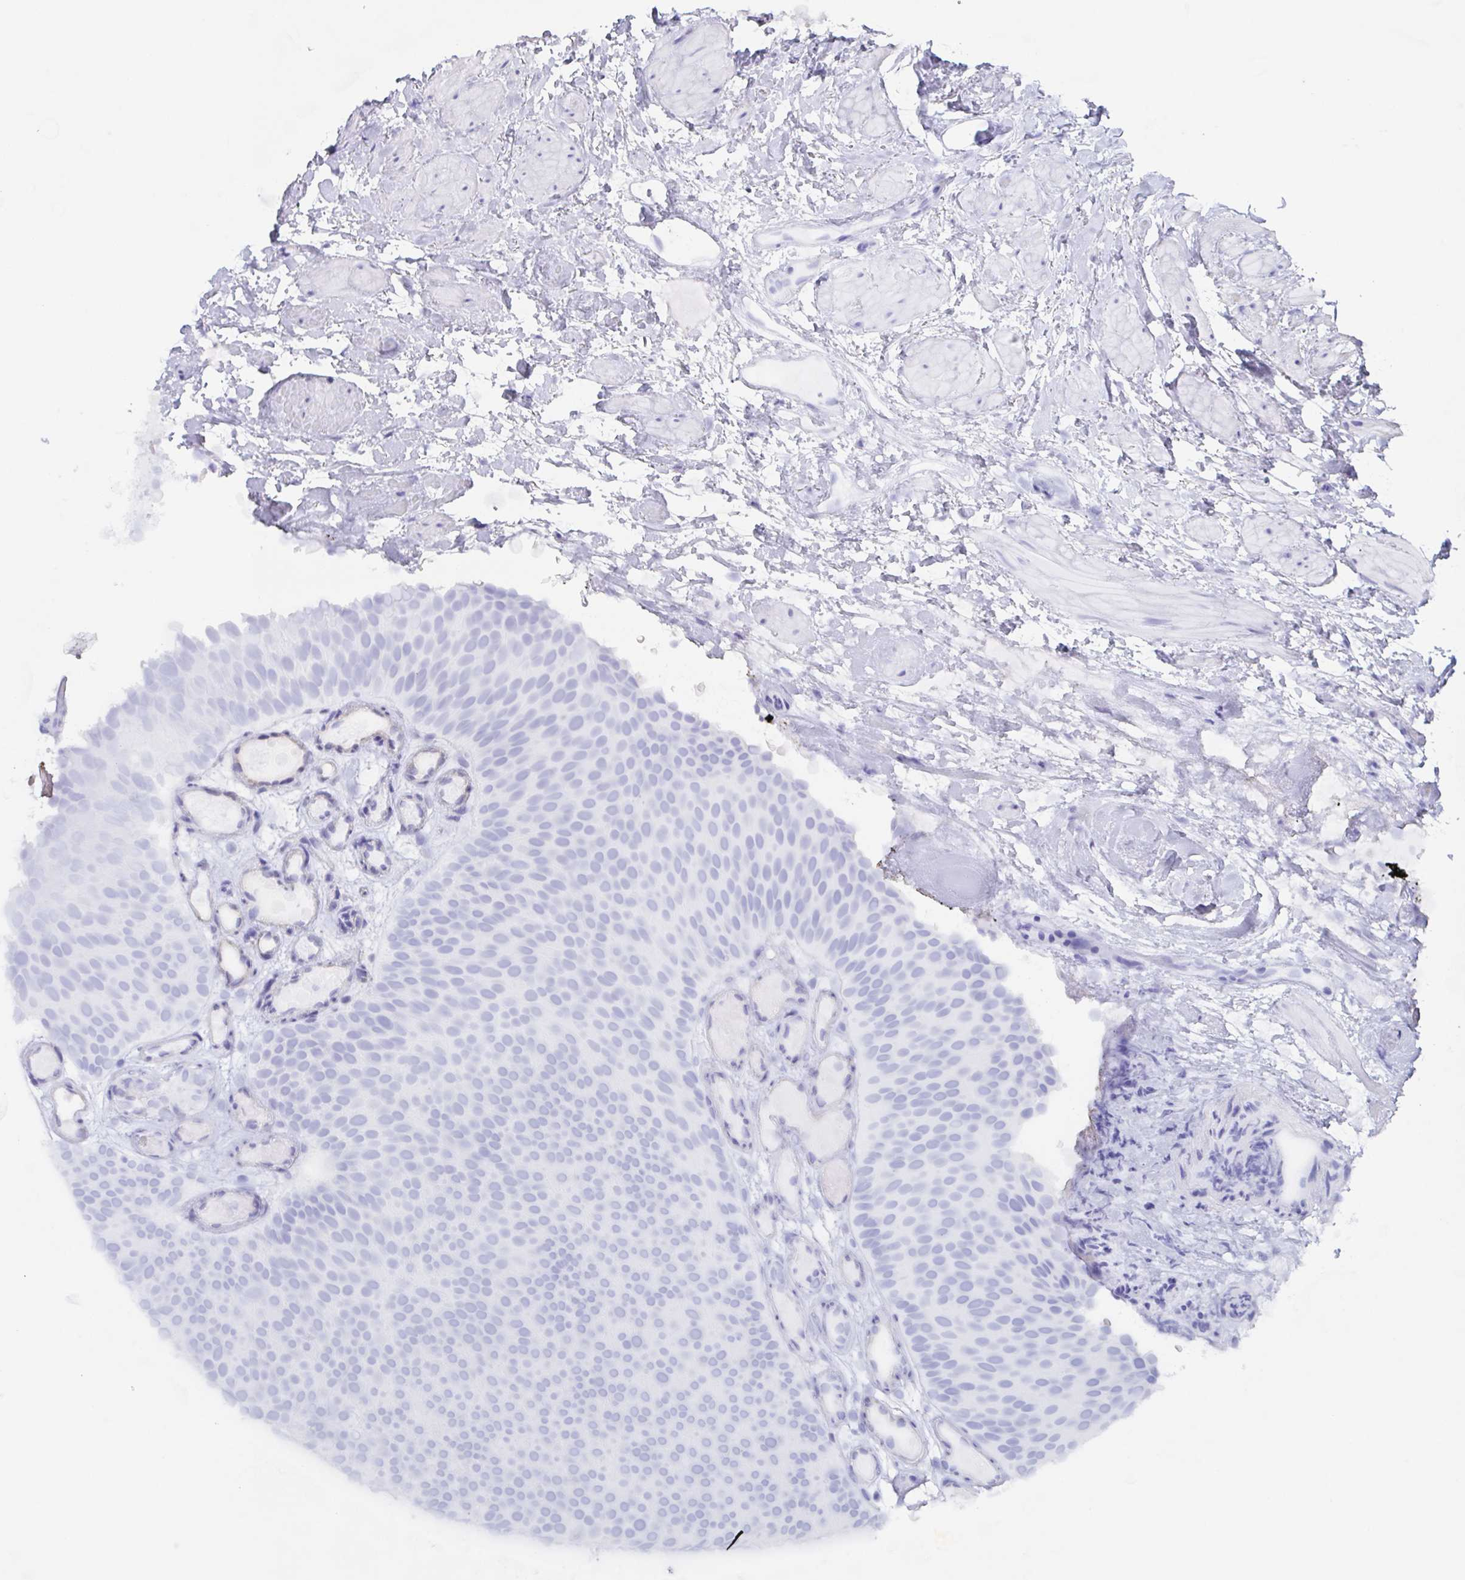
{"staining": {"intensity": "negative", "quantity": "none", "location": "none"}, "tissue": "urothelial cancer", "cell_type": "Tumor cells", "image_type": "cancer", "snomed": [{"axis": "morphology", "description": "Urothelial carcinoma, Low grade"}, {"axis": "topography", "description": "Urinary bladder"}], "caption": "Human urothelial carcinoma (low-grade) stained for a protein using immunohistochemistry reveals no expression in tumor cells.", "gene": "POU2F3", "patient": {"sex": "male", "age": 78}}